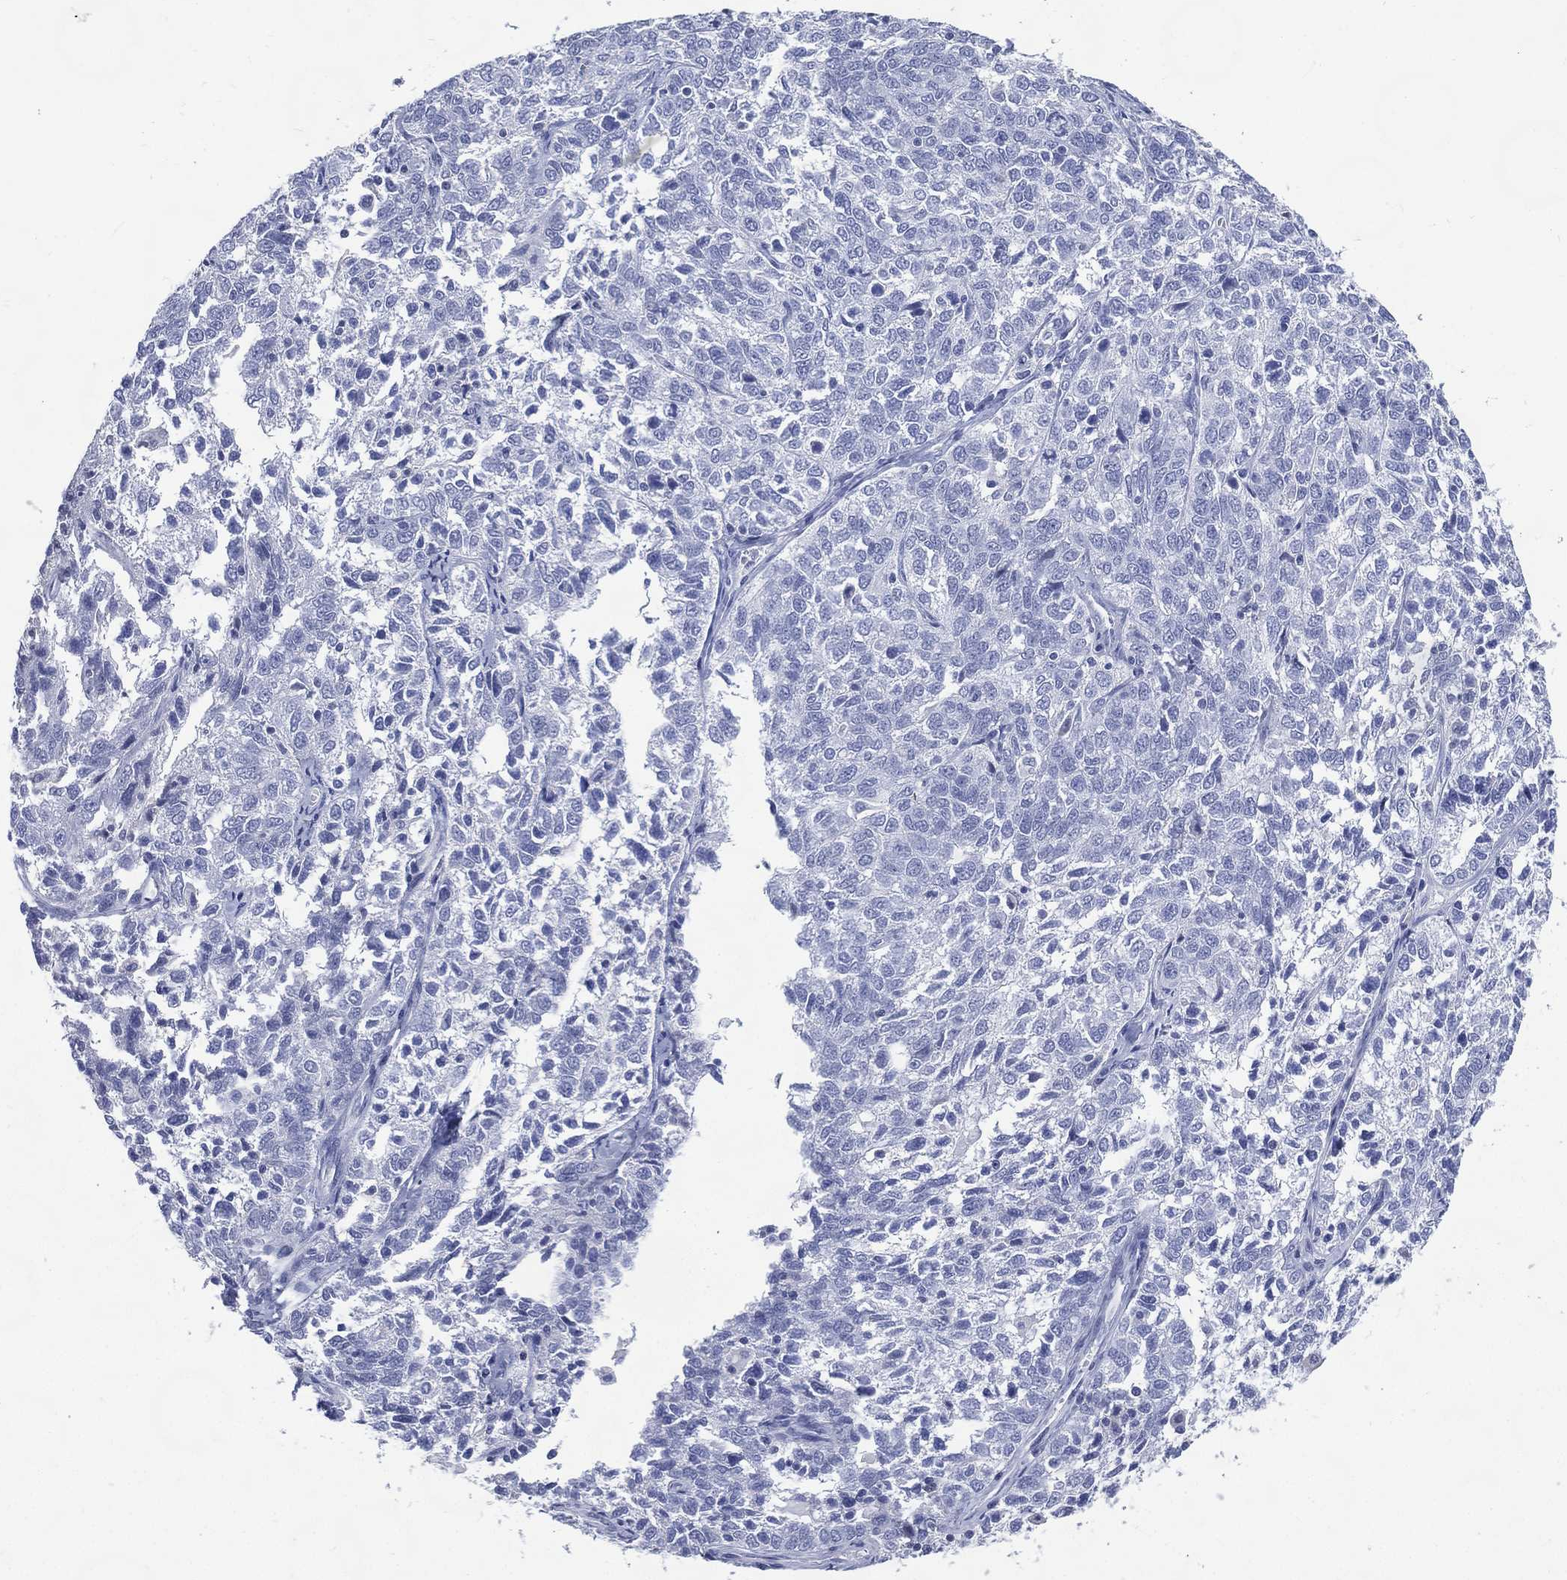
{"staining": {"intensity": "negative", "quantity": "none", "location": "none"}, "tissue": "ovarian cancer", "cell_type": "Tumor cells", "image_type": "cancer", "snomed": [{"axis": "morphology", "description": "Cystadenocarcinoma, serous, NOS"}, {"axis": "topography", "description": "Ovary"}], "caption": "Immunohistochemistry photomicrograph of neoplastic tissue: serous cystadenocarcinoma (ovarian) stained with DAB exhibits no significant protein positivity in tumor cells. The staining is performed using DAB (3,3'-diaminobenzidine) brown chromogen with nuclei counter-stained in using hematoxylin.", "gene": "TMEM247", "patient": {"sex": "female", "age": 71}}